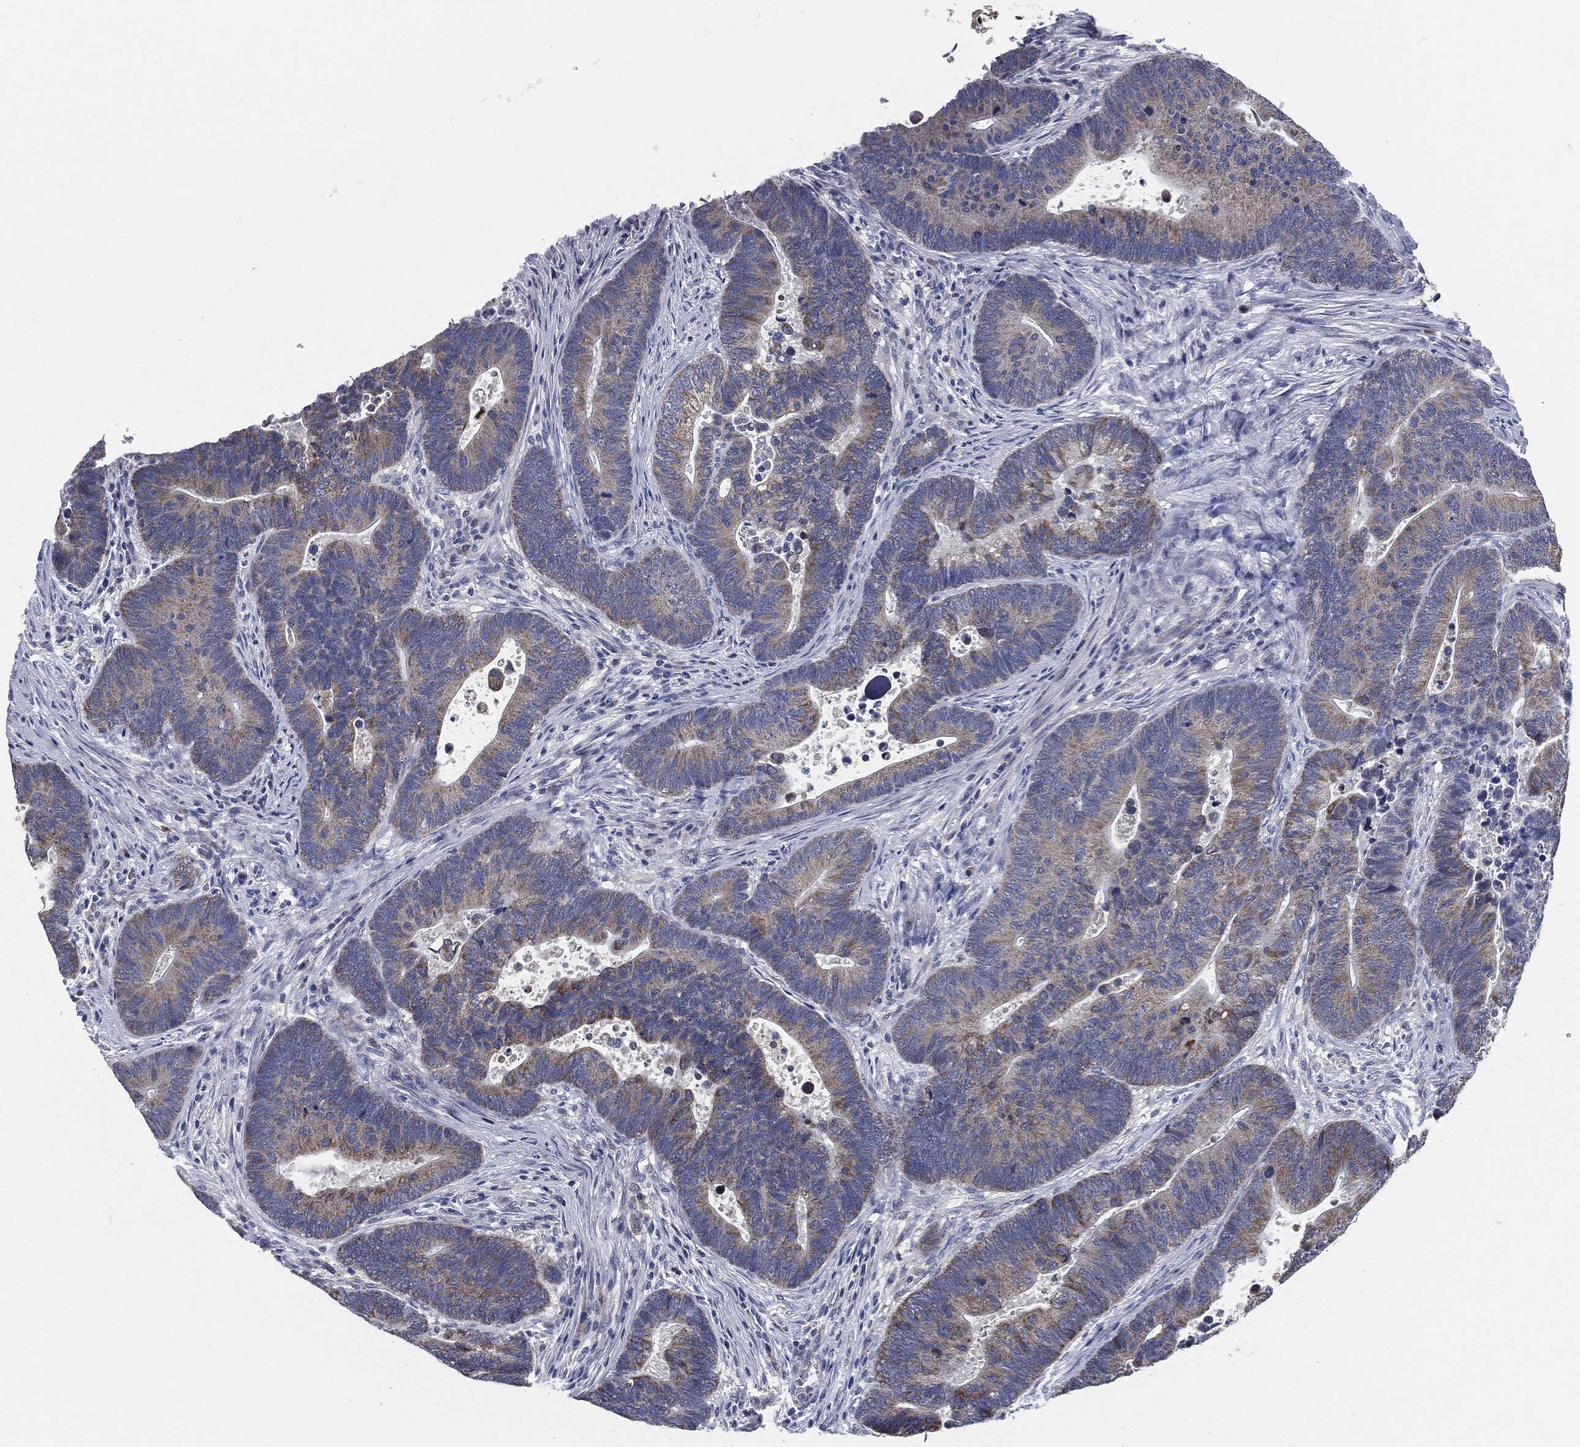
{"staining": {"intensity": "moderate", "quantity": "25%-75%", "location": "cytoplasmic/membranous"}, "tissue": "colorectal cancer", "cell_type": "Tumor cells", "image_type": "cancer", "snomed": [{"axis": "morphology", "description": "Adenocarcinoma, NOS"}, {"axis": "topography", "description": "Colon"}], "caption": "Tumor cells exhibit medium levels of moderate cytoplasmic/membranous expression in about 25%-75% of cells in human colorectal cancer.", "gene": "SIGLEC9", "patient": {"sex": "male", "age": 75}}